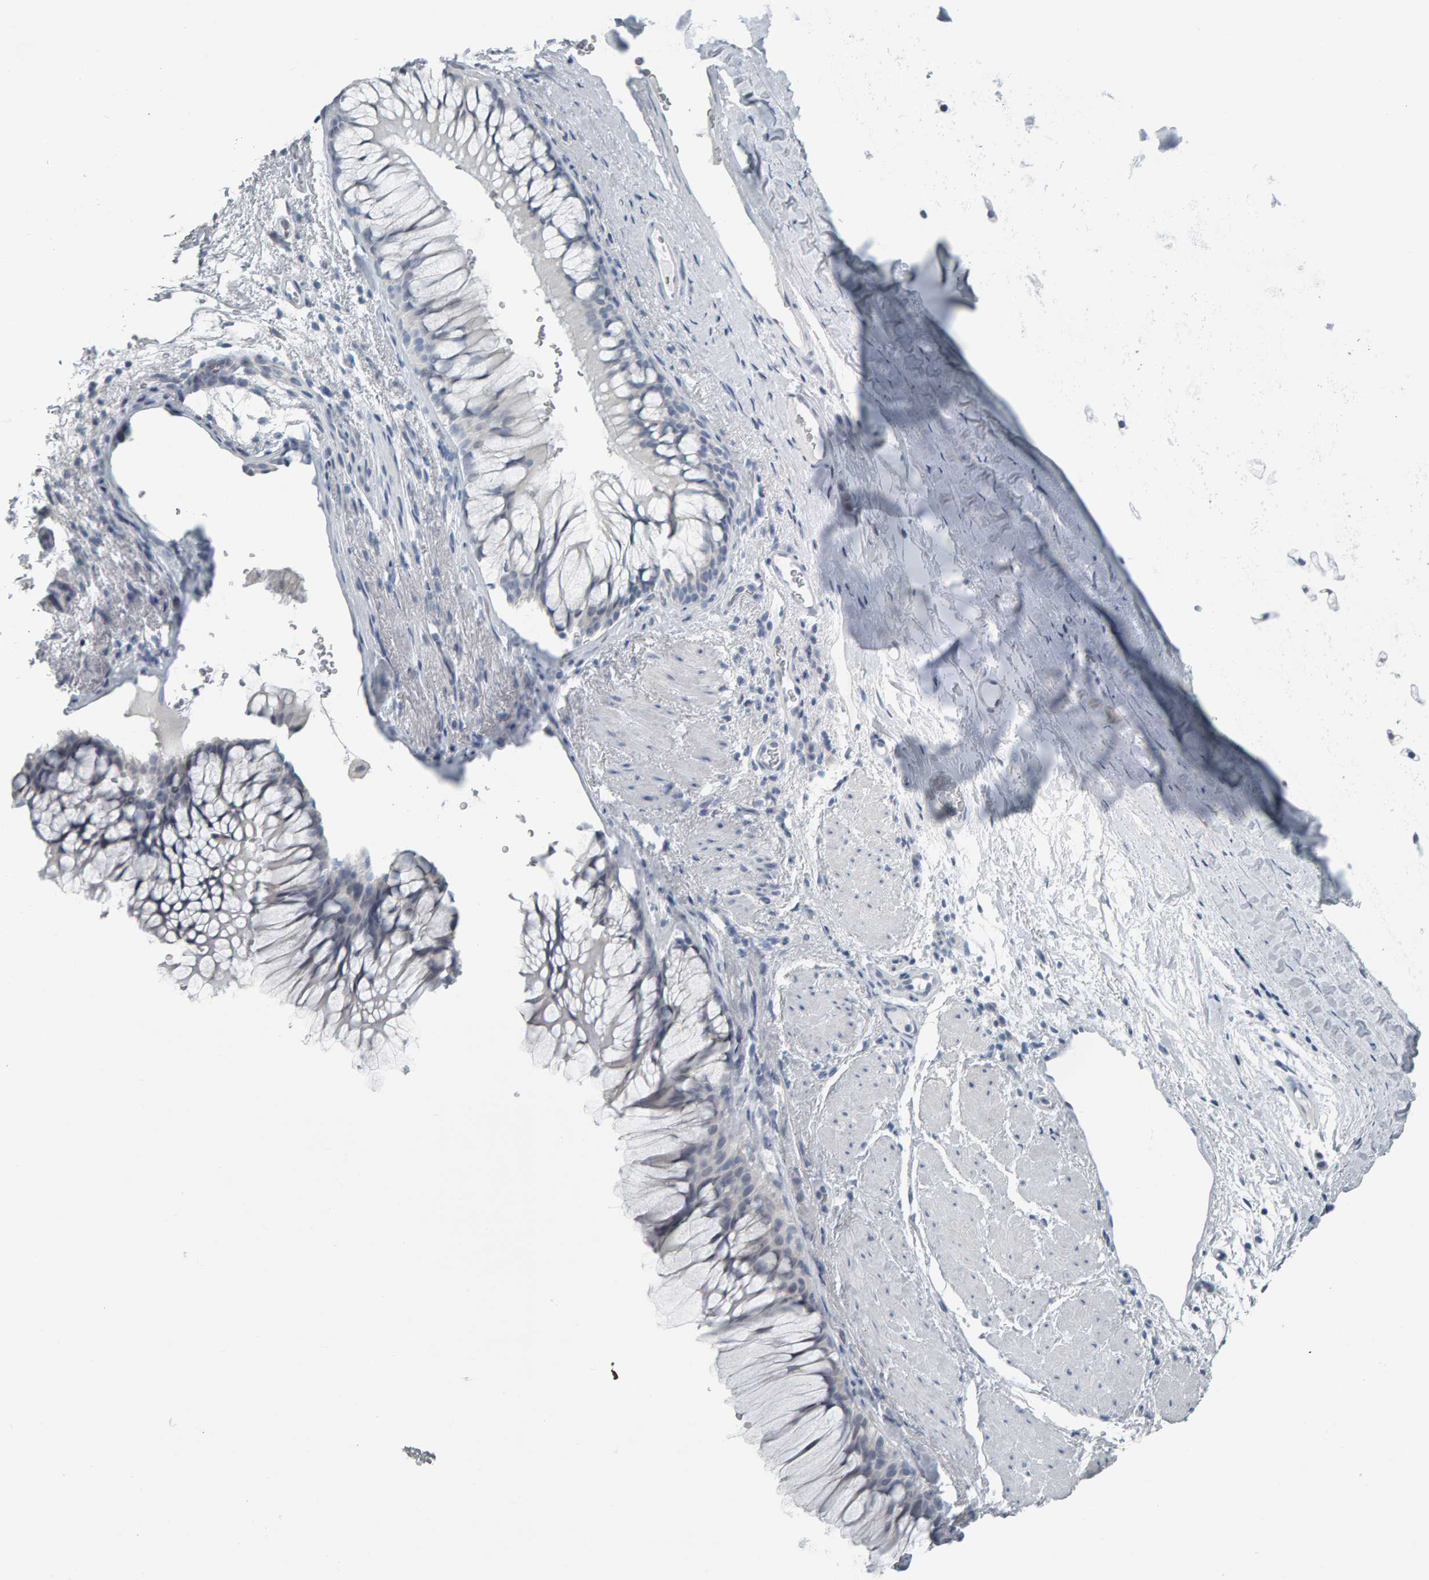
{"staining": {"intensity": "negative", "quantity": "none", "location": "none"}, "tissue": "bronchus", "cell_type": "Respiratory epithelial cells", "image_type": "normal", "snomed": [{"axis": "morphology", "description": "Normal tissue, NOS"}, {"axis": "topography", "description": "Cartilage tissue"}, {"axis": "topography", "description": "Bronchus"}], "caption": "DAB (3,3'-diaminobenzidine) immunohistochemical staining of unremarkable human bronchus shows no significant positivity in respiratory epithelial cells.", "gene": "PYY", "patient": {"sex": "female", "age": 53}}